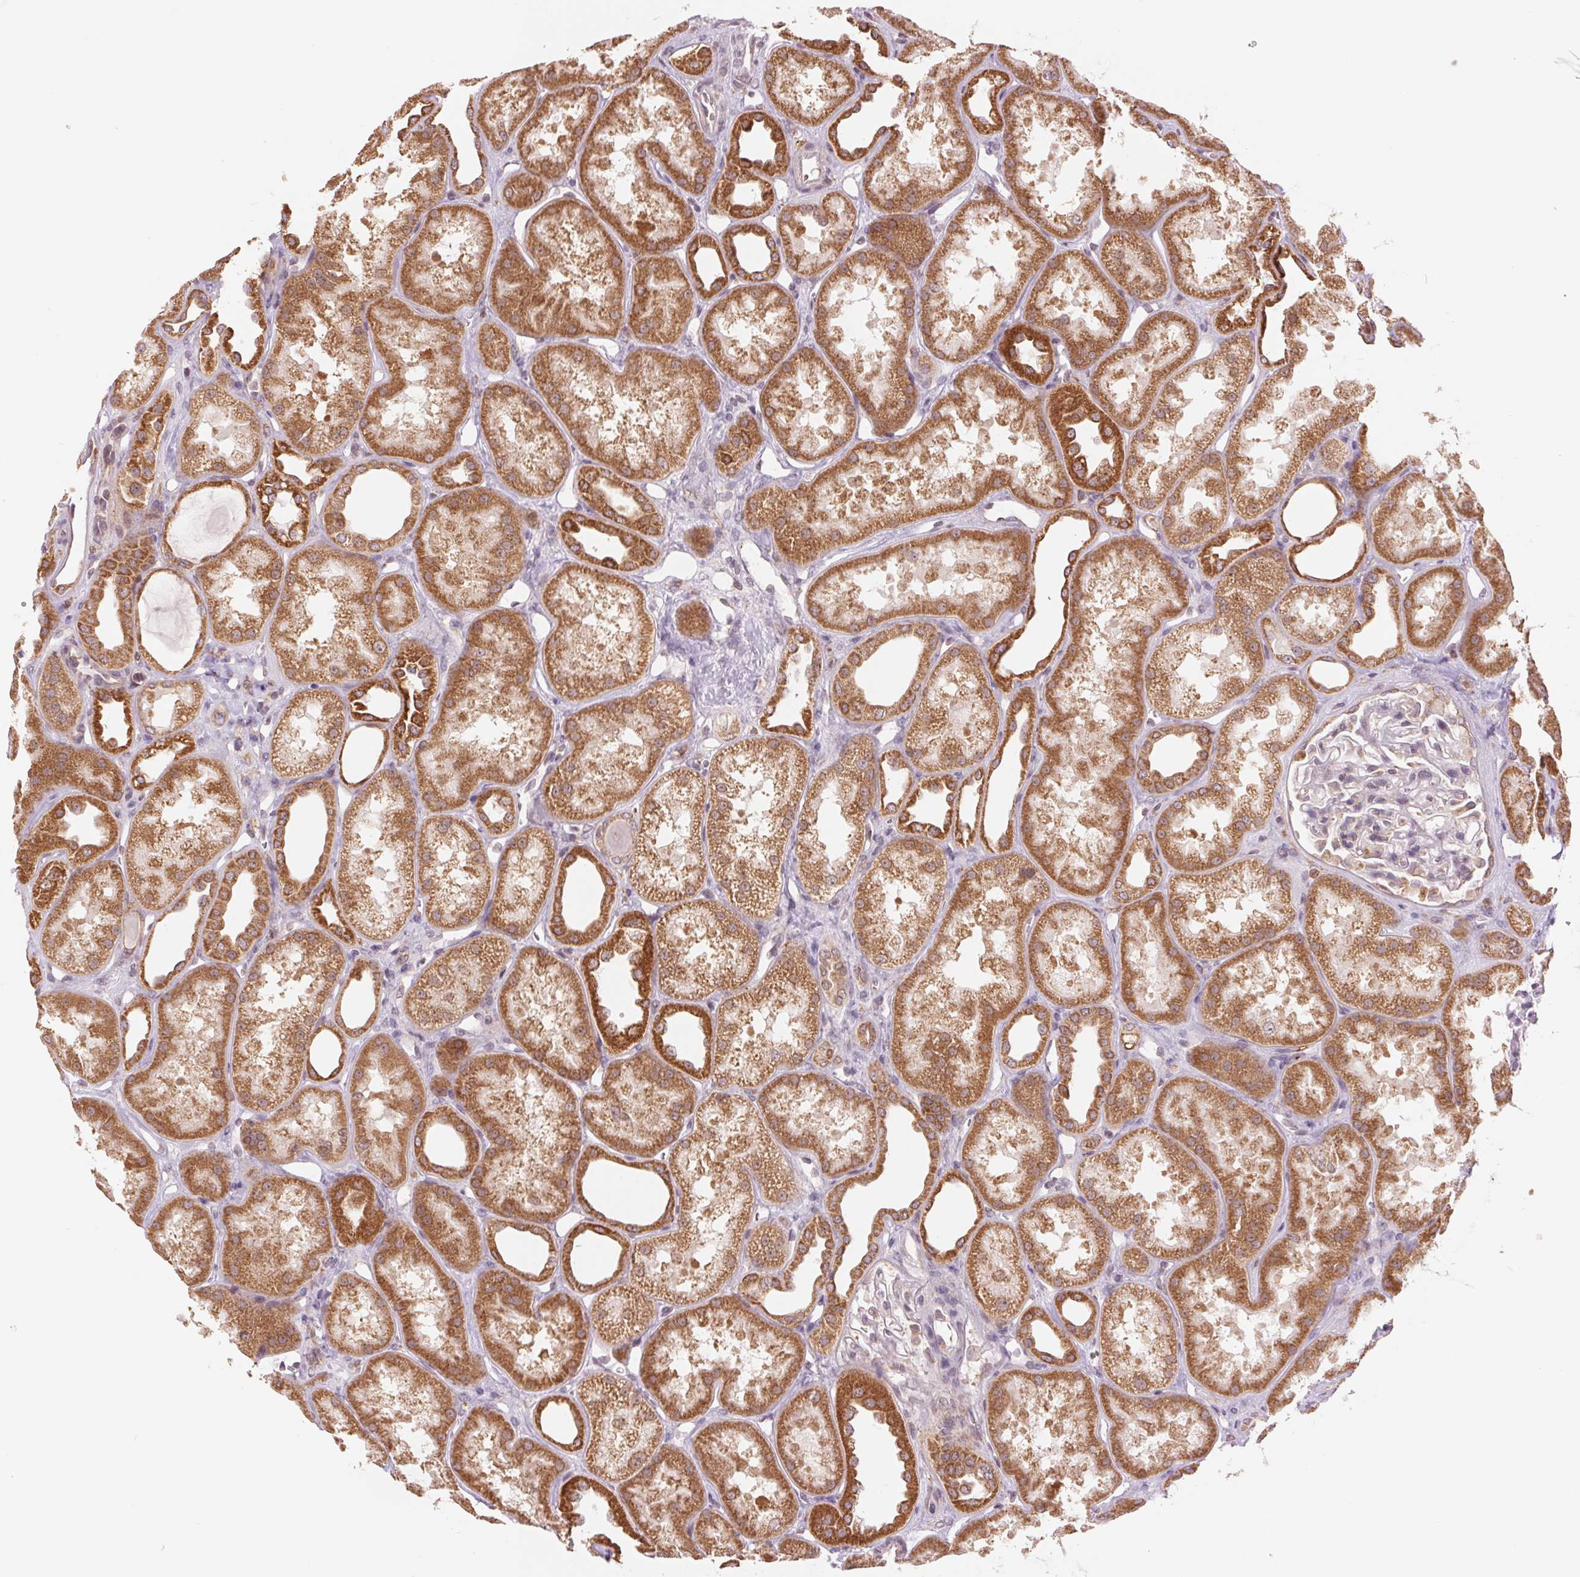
{"staining": {"intensity": "weak", "quantity": "<25%", "location": "cytoplasmic/membranous"}, "tissue": "kidney", "cell_type": "Cells in glomeruli", "image_type": "normal", "snomed": [{"axis": "morphology", "description": "Normal tissue, NOS"}, {"axis": "topography", "description": "Kidney"}], "caption": "This is a histopathology image of IHC staining of normal kidney, which shows no expression in cells in glomeruli. (DAB (3,3'-diaminobenzidine) immunohistochemistry (IHC), high magnification).", "gene": "TECR", "patient": {"sex": "male", "age": 61}}